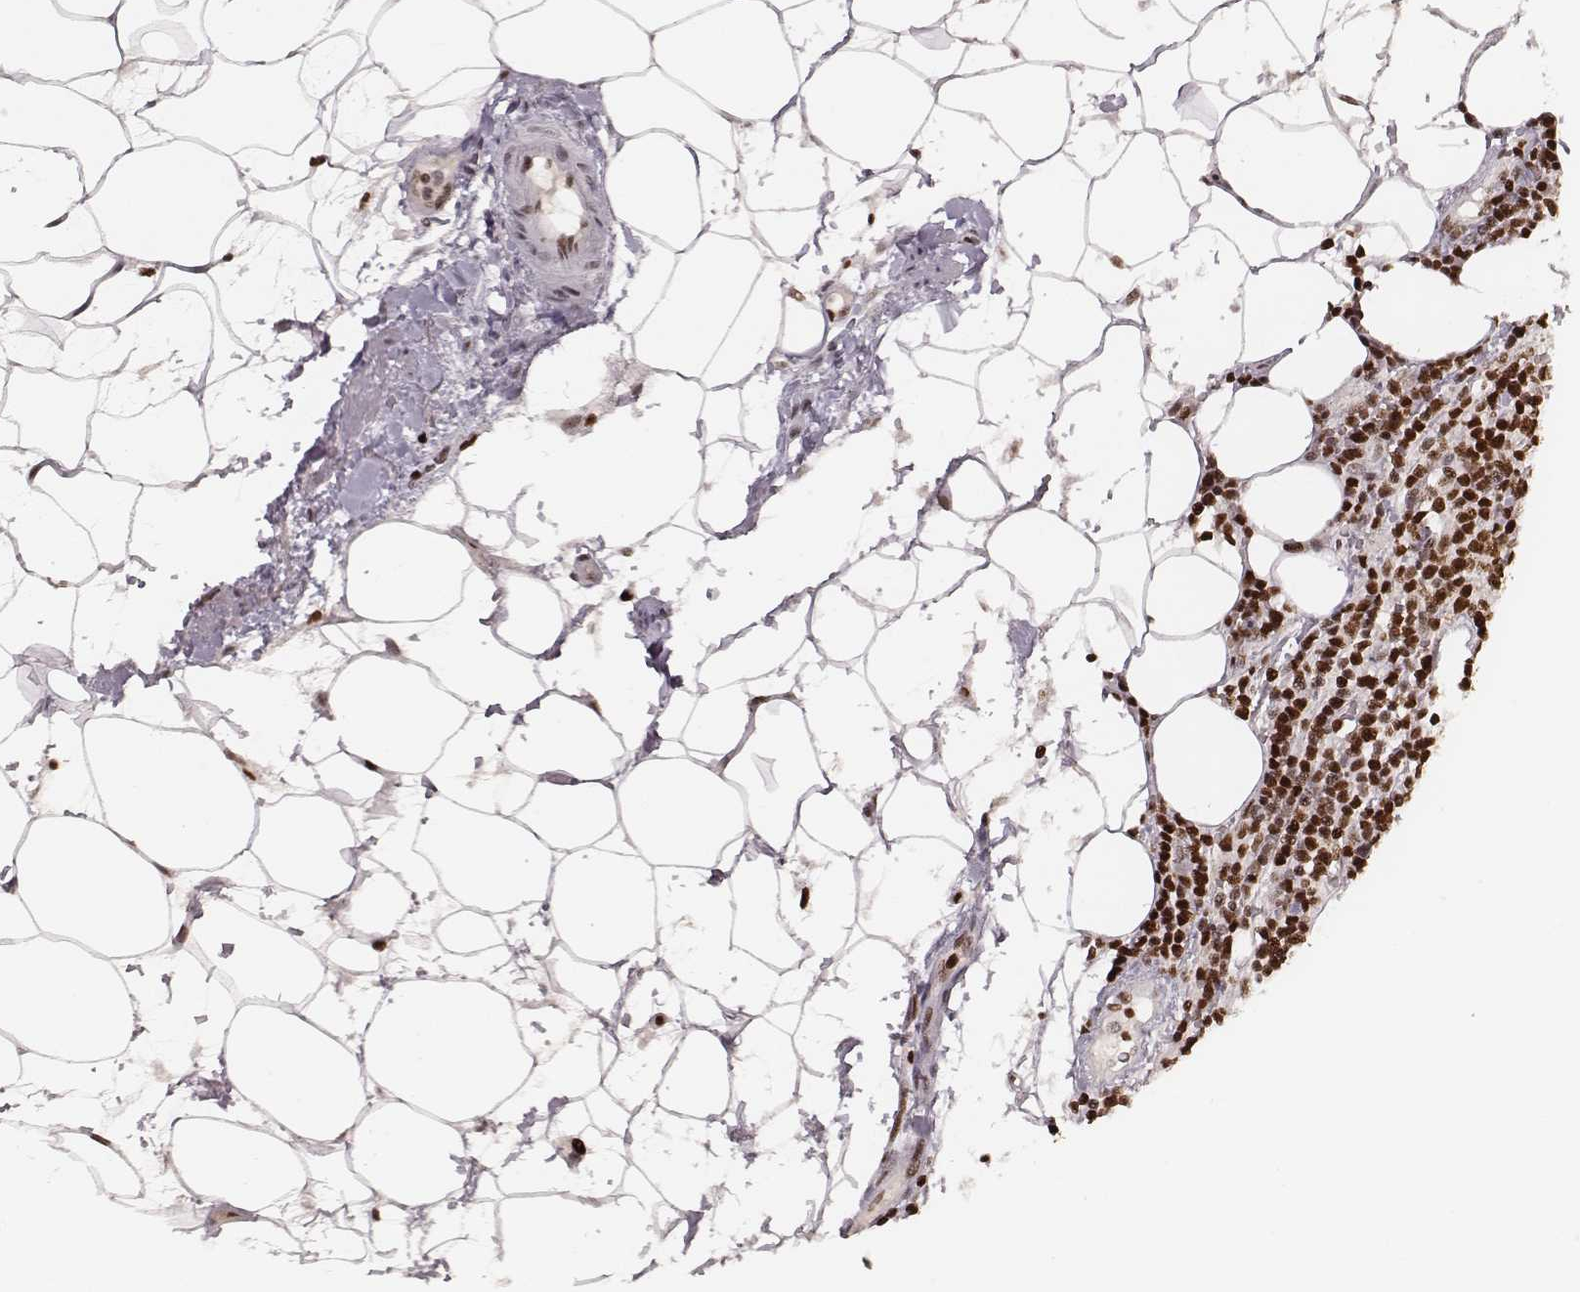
{"staining": {"intensity": "strong", "quantity": ">75%", "location": "nuclear"}, "tissue": "lymphoma", "cell_type": "Tumor cells", "image_type": "cancer", "snomed": [{"axis": "morphology", "description": "Malignant lymphoma, non-Hodgkin's type, High grade"}, {"axis": "topography", "description": "Lymph node"}], "caption": "Immunohistochemical staining of human lymphoma exhibits high levels of strong nuclear protein positivity in about >75% of tumor cells.", "gene": "PARP1", "patient": {"sex": "male", "age": 61}}